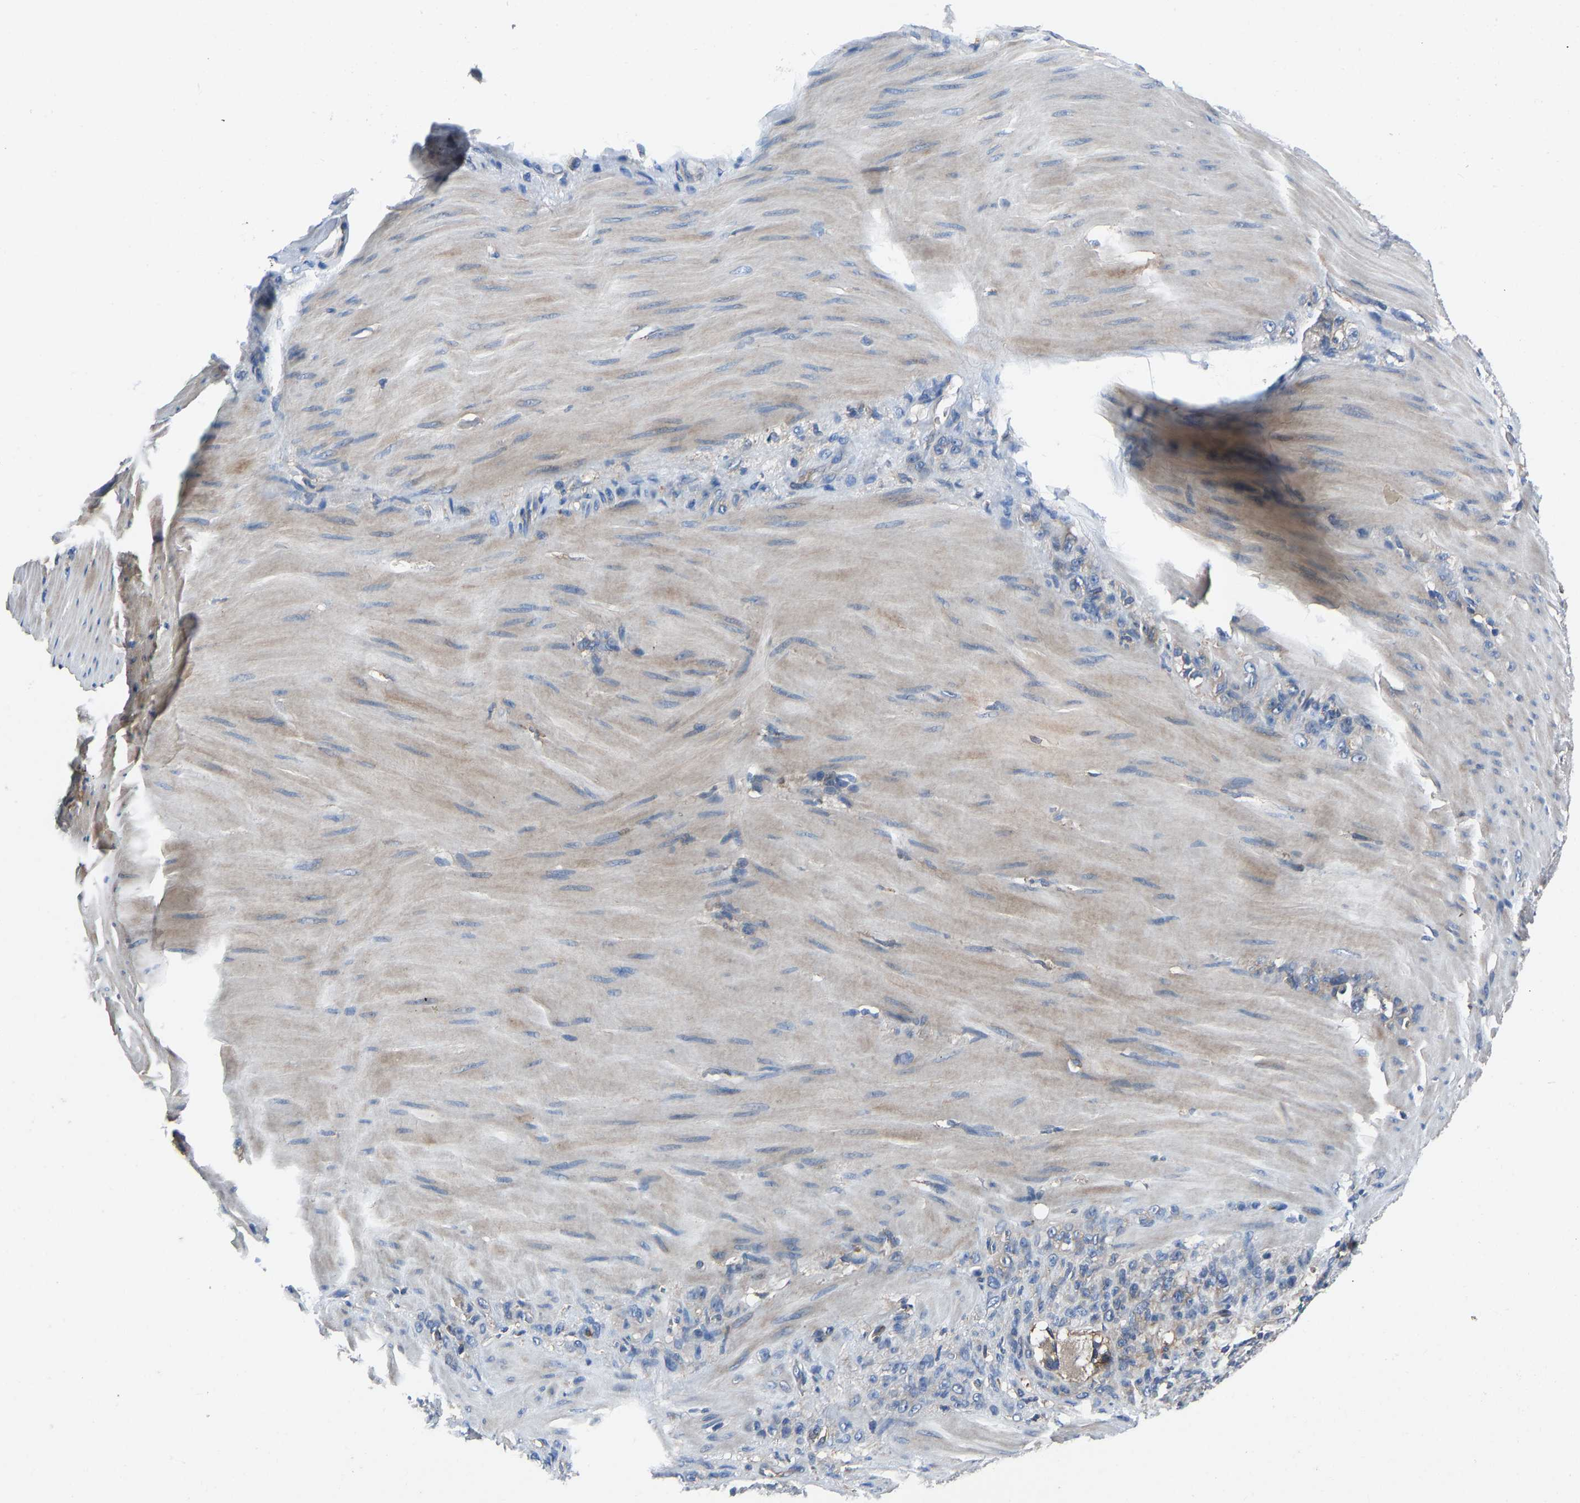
{"staining": {"intensity": "weak", "quantity": "<25%", "location": "cytoplasmic/membranous"}, "tissue": "stomach cancer", "cell_type": "Tumor cells", "image_type": "cancer", "snomed": [{"axis": "morphology", "description": "Normal tissue, NOS"}, {"axis": "morphology", "description": "Adenocarcinoma, NOS"}, {"axis": "topography", "description": "Stomach"}], "caption": "The image displays no significant staining in tumor cells of stomach cancer (adenocarcinoma).", "gene": "PRKAR1A", "patient": {"sex": "male", "age": 82}}